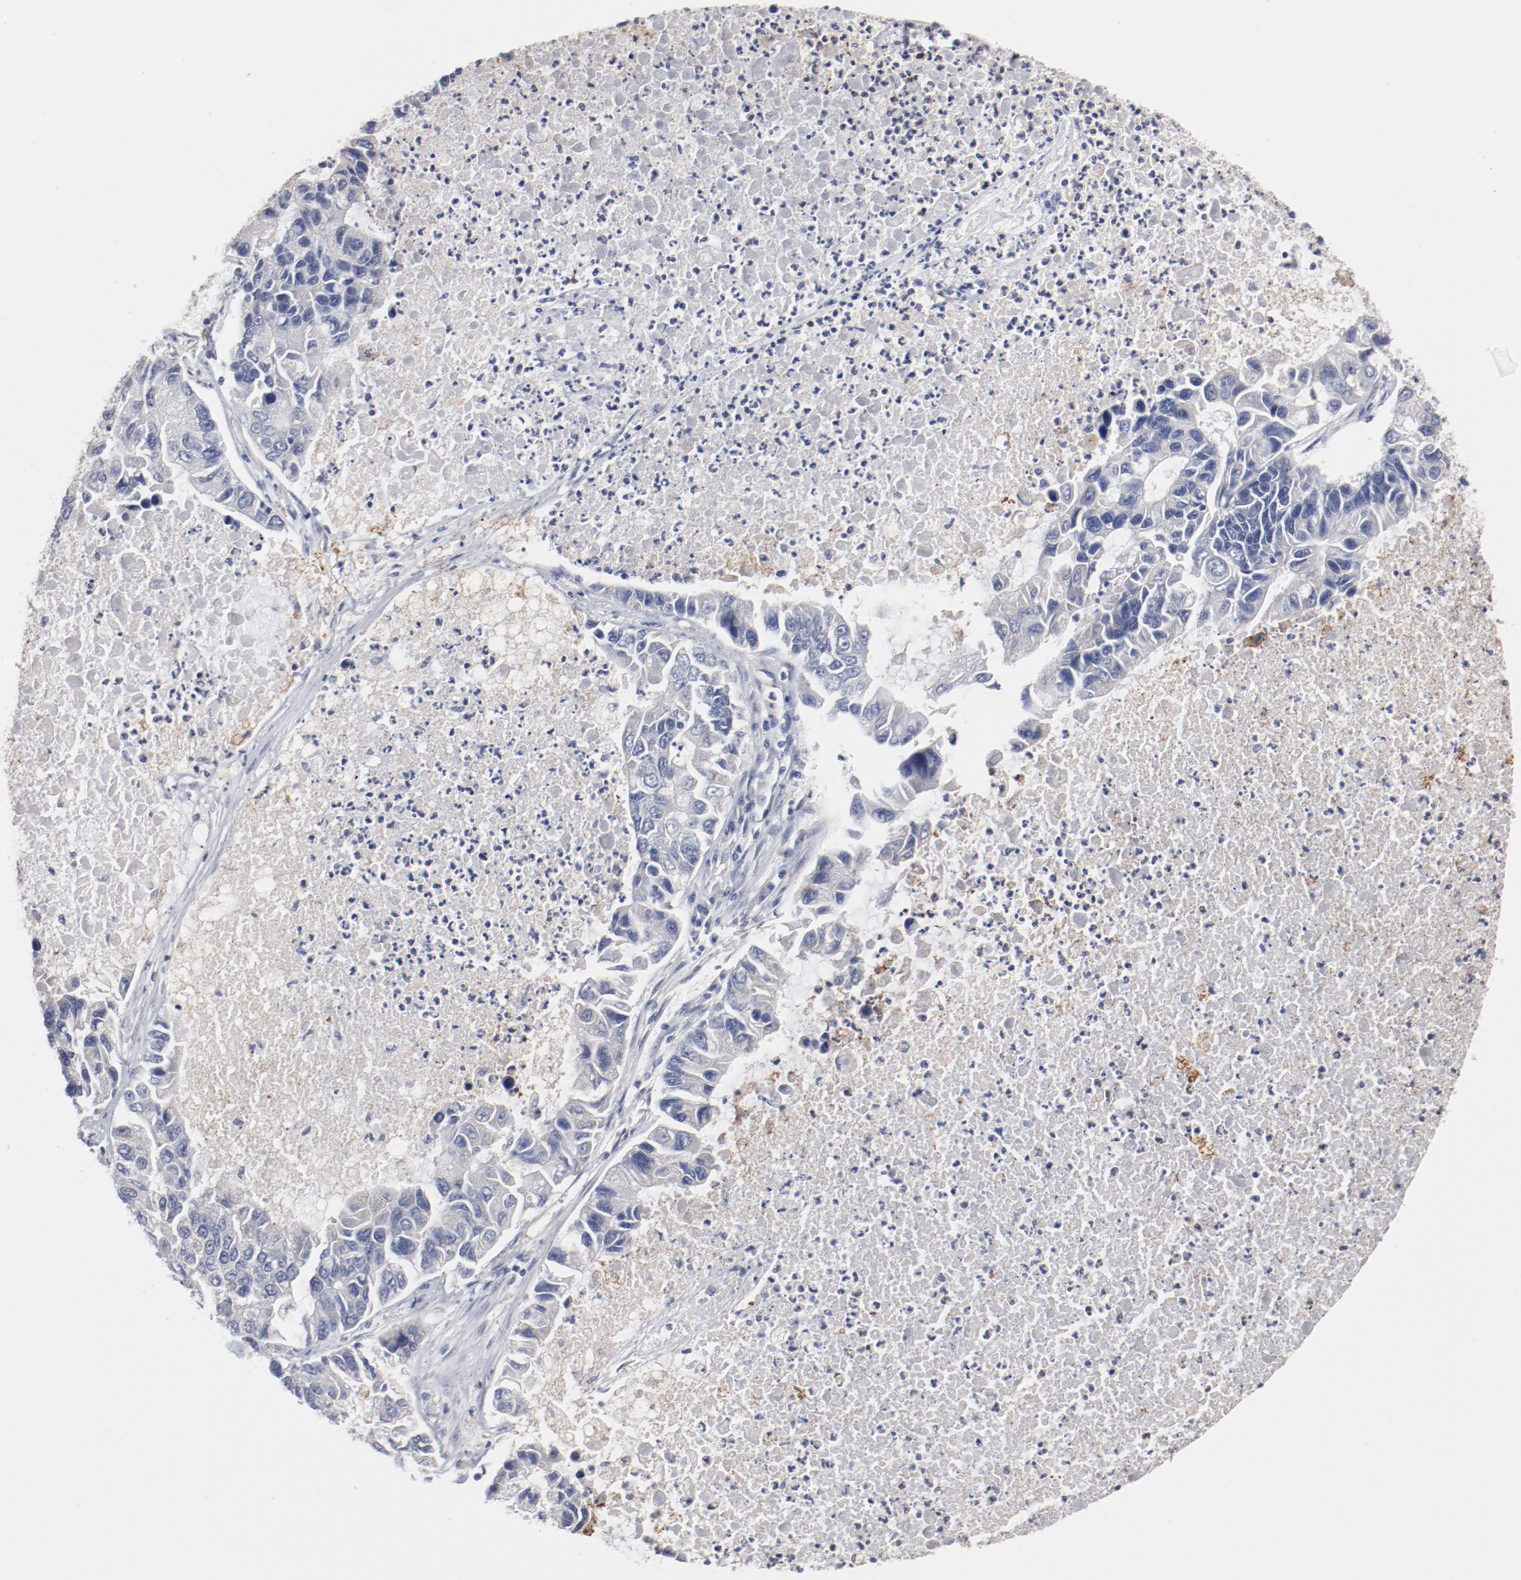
{"staining": {"intensity": "negative", "quantity": "none", "location": "none"}, "tissue": "lung cancer", "cell_type": "Tumor cells", "image_type": "cancer", "snomed": [{"axis": "morphology", "description": "Adenocarcinoma, NOS"}, {"axis": "topography", "description": "Lung"}], "caption": "Tumor cells are negative for brown protein staining in adenocarcinoma (lung).", "gene": "AK7", "patient": {"sex": "female", "age": 51}}